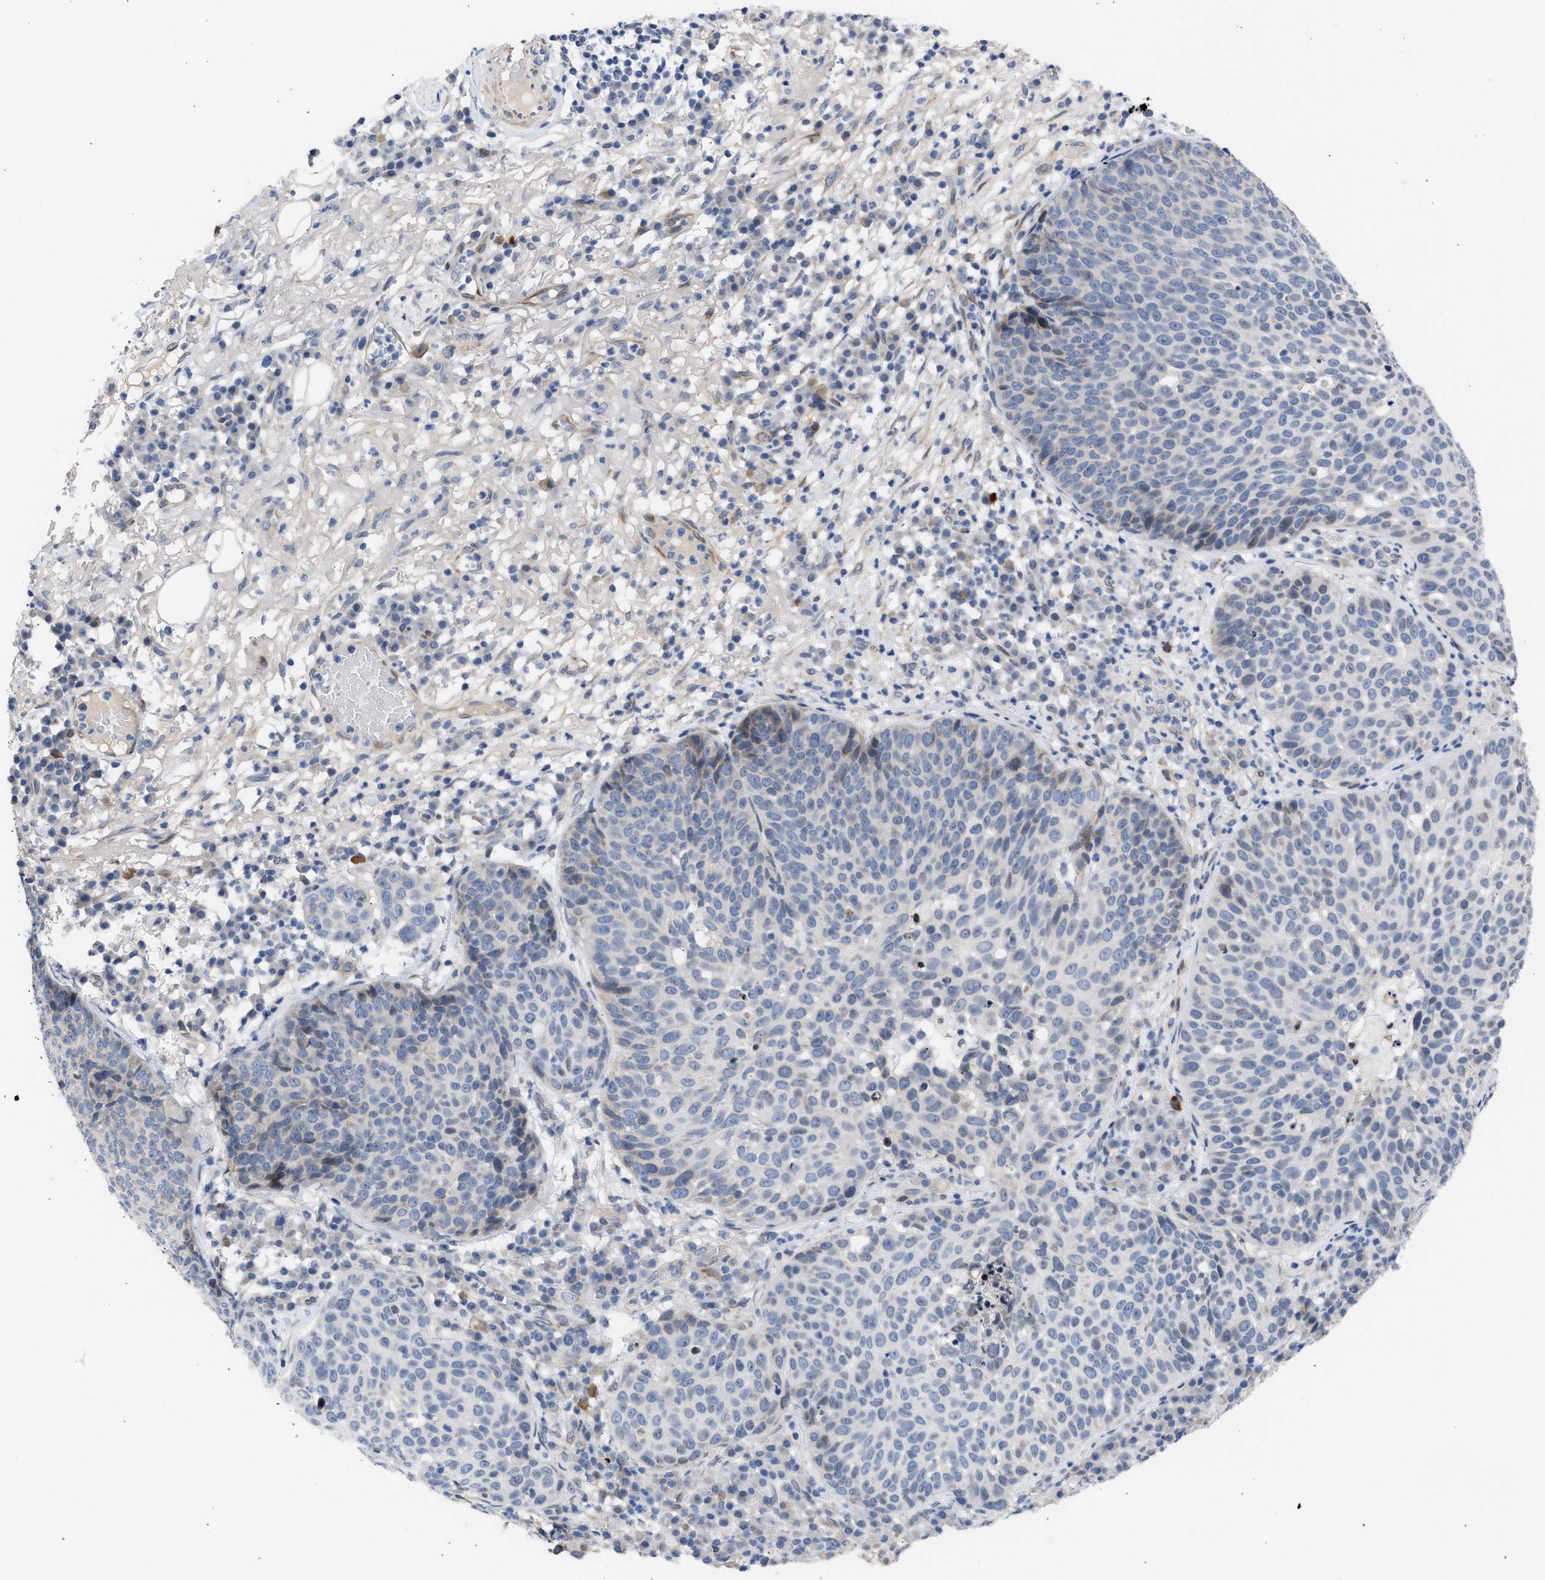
{"staining": {"intensity": "weak", "quantity": "<25%", "location": "cytoplasmic/membranous"}, "tissue": "skin cancer", "cell_type": "Tumor cells", "image_type": "cancer", "snomed": [{"axis": "morphology", "description": "Squamous cell carcinoma in situ, NOS"}, {"axis": "morphology", "description": "Squamous cell carcinoma, NOS"}, {"axis": "topography", "description": "Skin"}], "caption": "Micrograph shows no protein positivity in tumor cells of skin cancer tissue. The staining is performed using DAB brown chromogen with nuclei counter-stained in using hematoxylin.", "gene": "NUP35", "patient": {"sex": "male", "age": 93}}